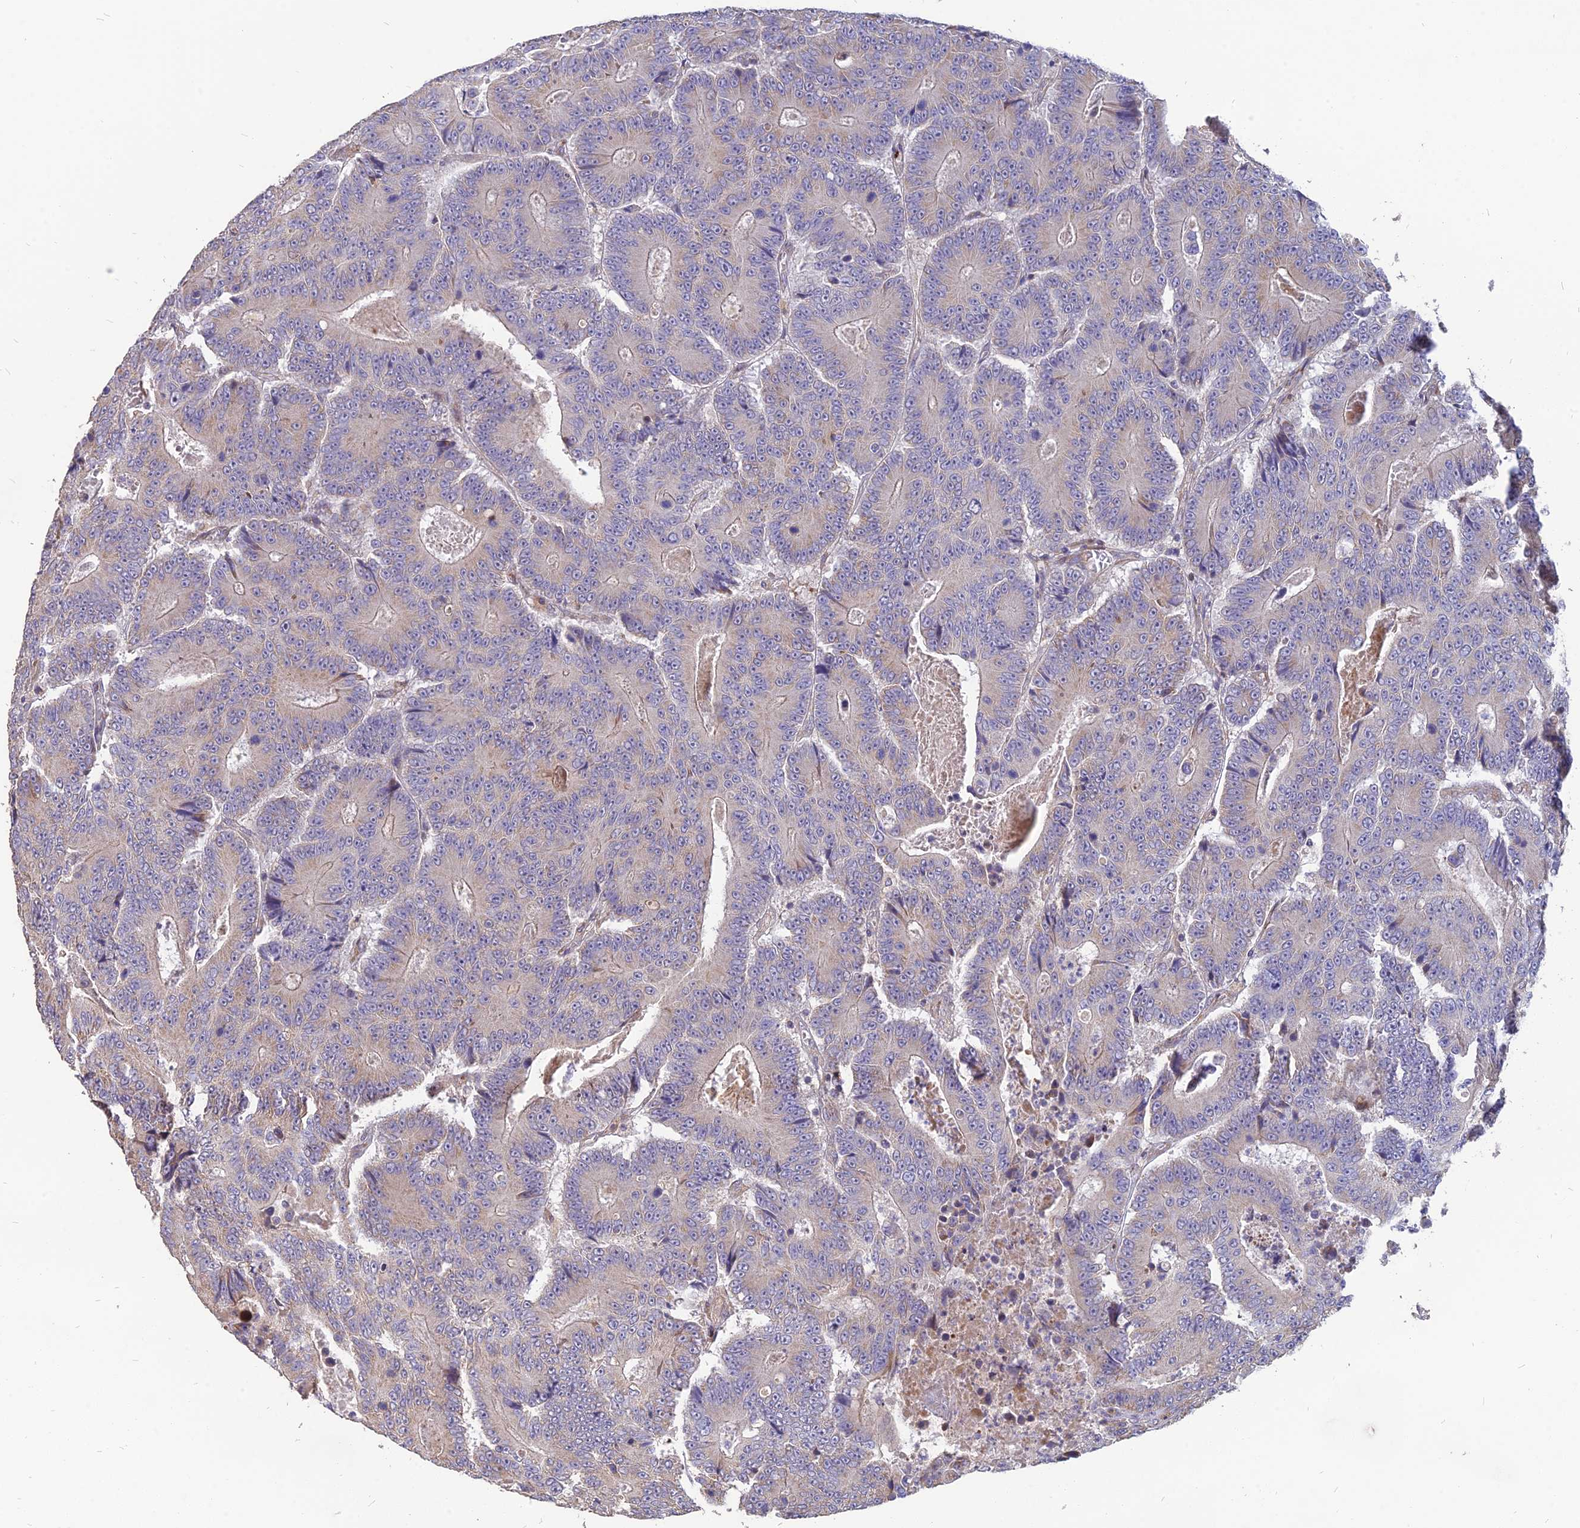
{"staining": {"intensity": "negative", "quantity": "none", "location": "none"}, "tissue": "colorectal cancer", "cell_type": "Tumor cells", "image_type": "cancer", "snomed": [{"axis": "morphology", "description": "Adenocarcinoma, NOS"}, {"axis": "topography", "description": "Colon"}], "caption": "Protein analysis of colorectal cancer exhibits no significant staining in tumor cells.", "gene": "ST3GAL6", "patient": {"sex": "male", "age": 83}}